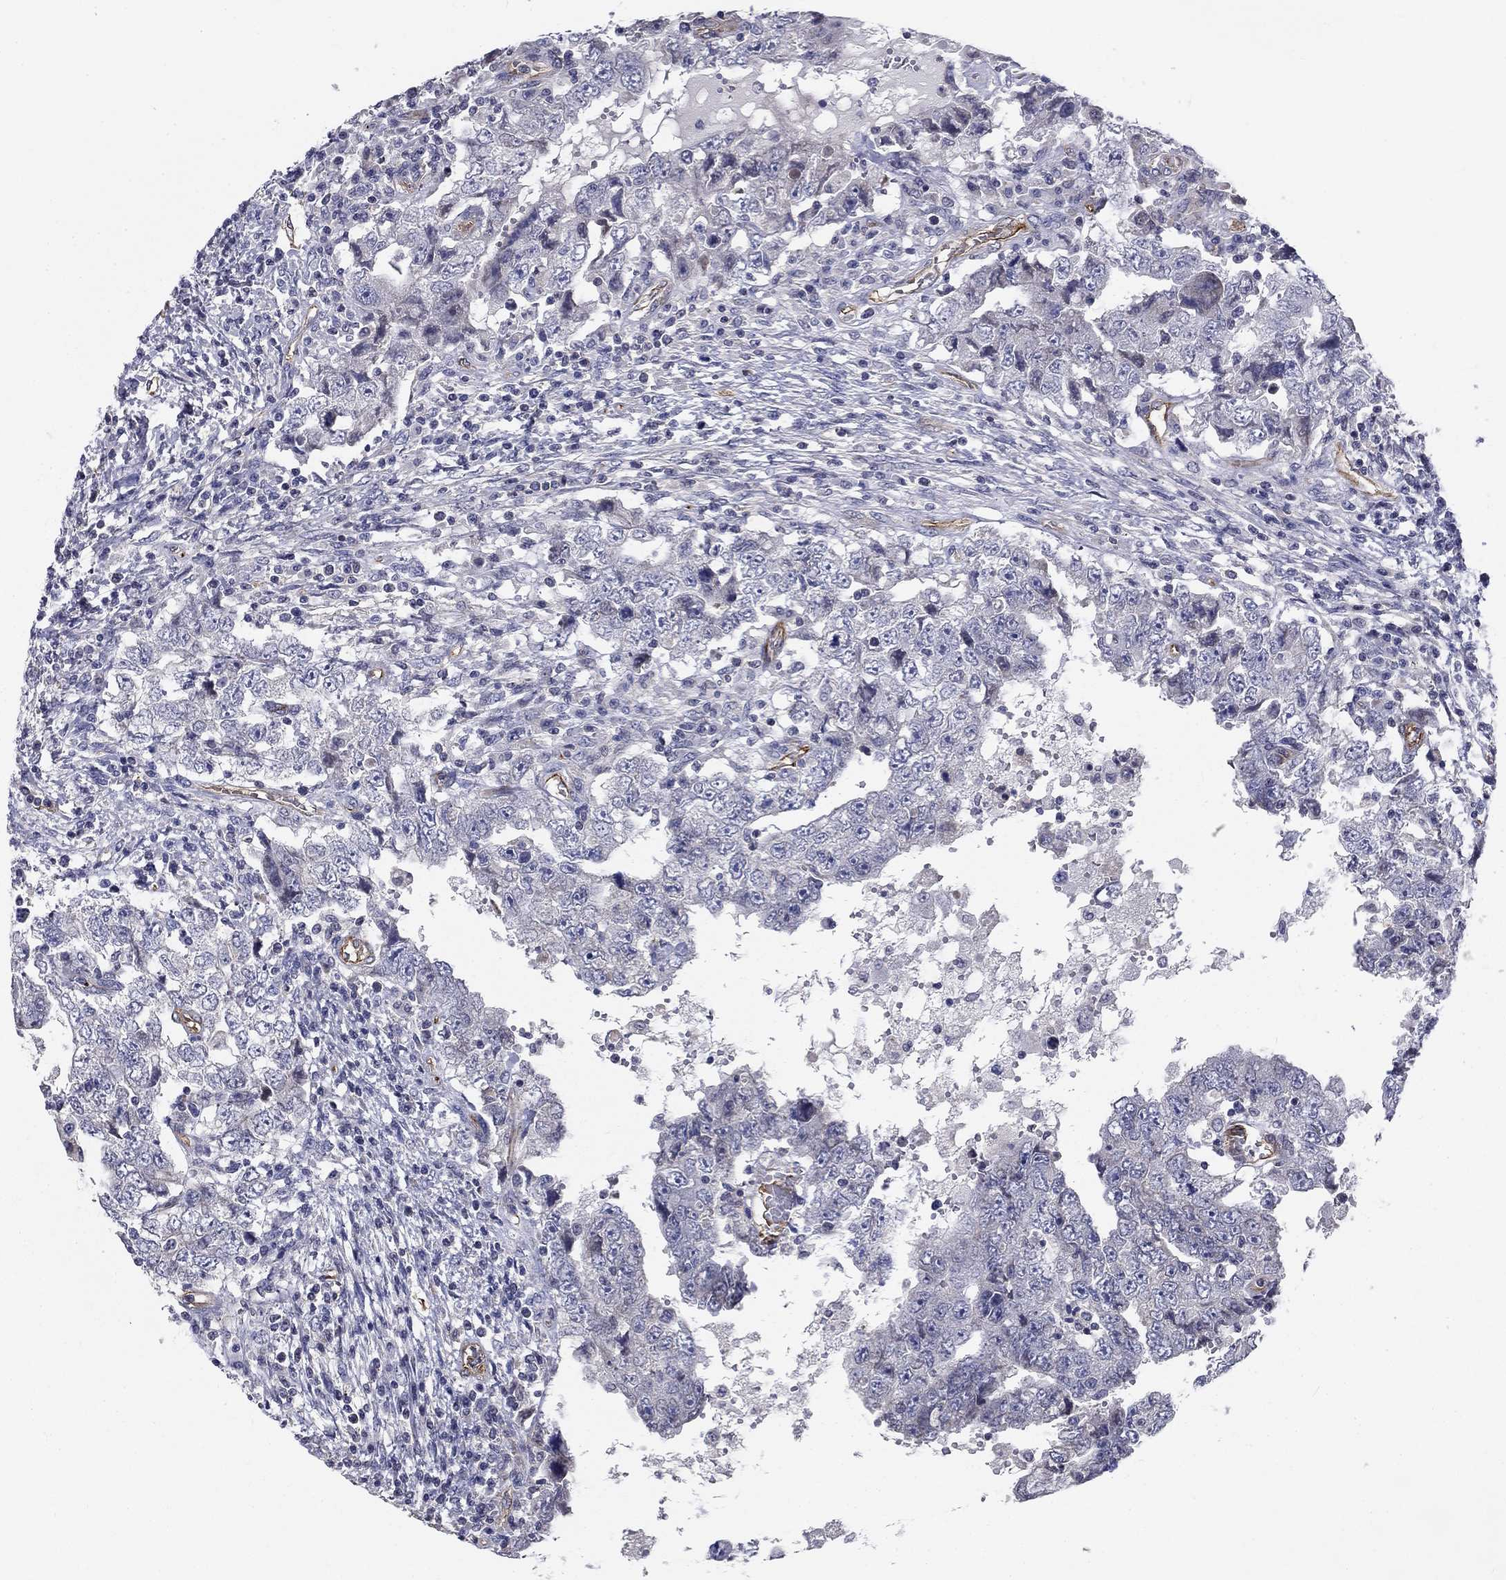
{"staining": {"intensity": "negative", "quantity": "none", "location": "none"}, "tissue": "testis cancer", "cell_type": "Tumor cells", "image_type": "cancer", "snomed": [{"axis": "morphology", "description": "Carcinoma, Embryonal, NOS"}, {"axis": "topography", "description": "Testis"}], "caption": "This is a image of immunohistochemistry (IHC) staining of testis cancer, which shows no expression in tumor cells. (Stains: DAB immunohistochemistry with hematoxylin counter stain, Microscopy: brightfield microscopy at high magnification).", "gene": "SYNC", "patient": {"sex": "male", "age": 26}}